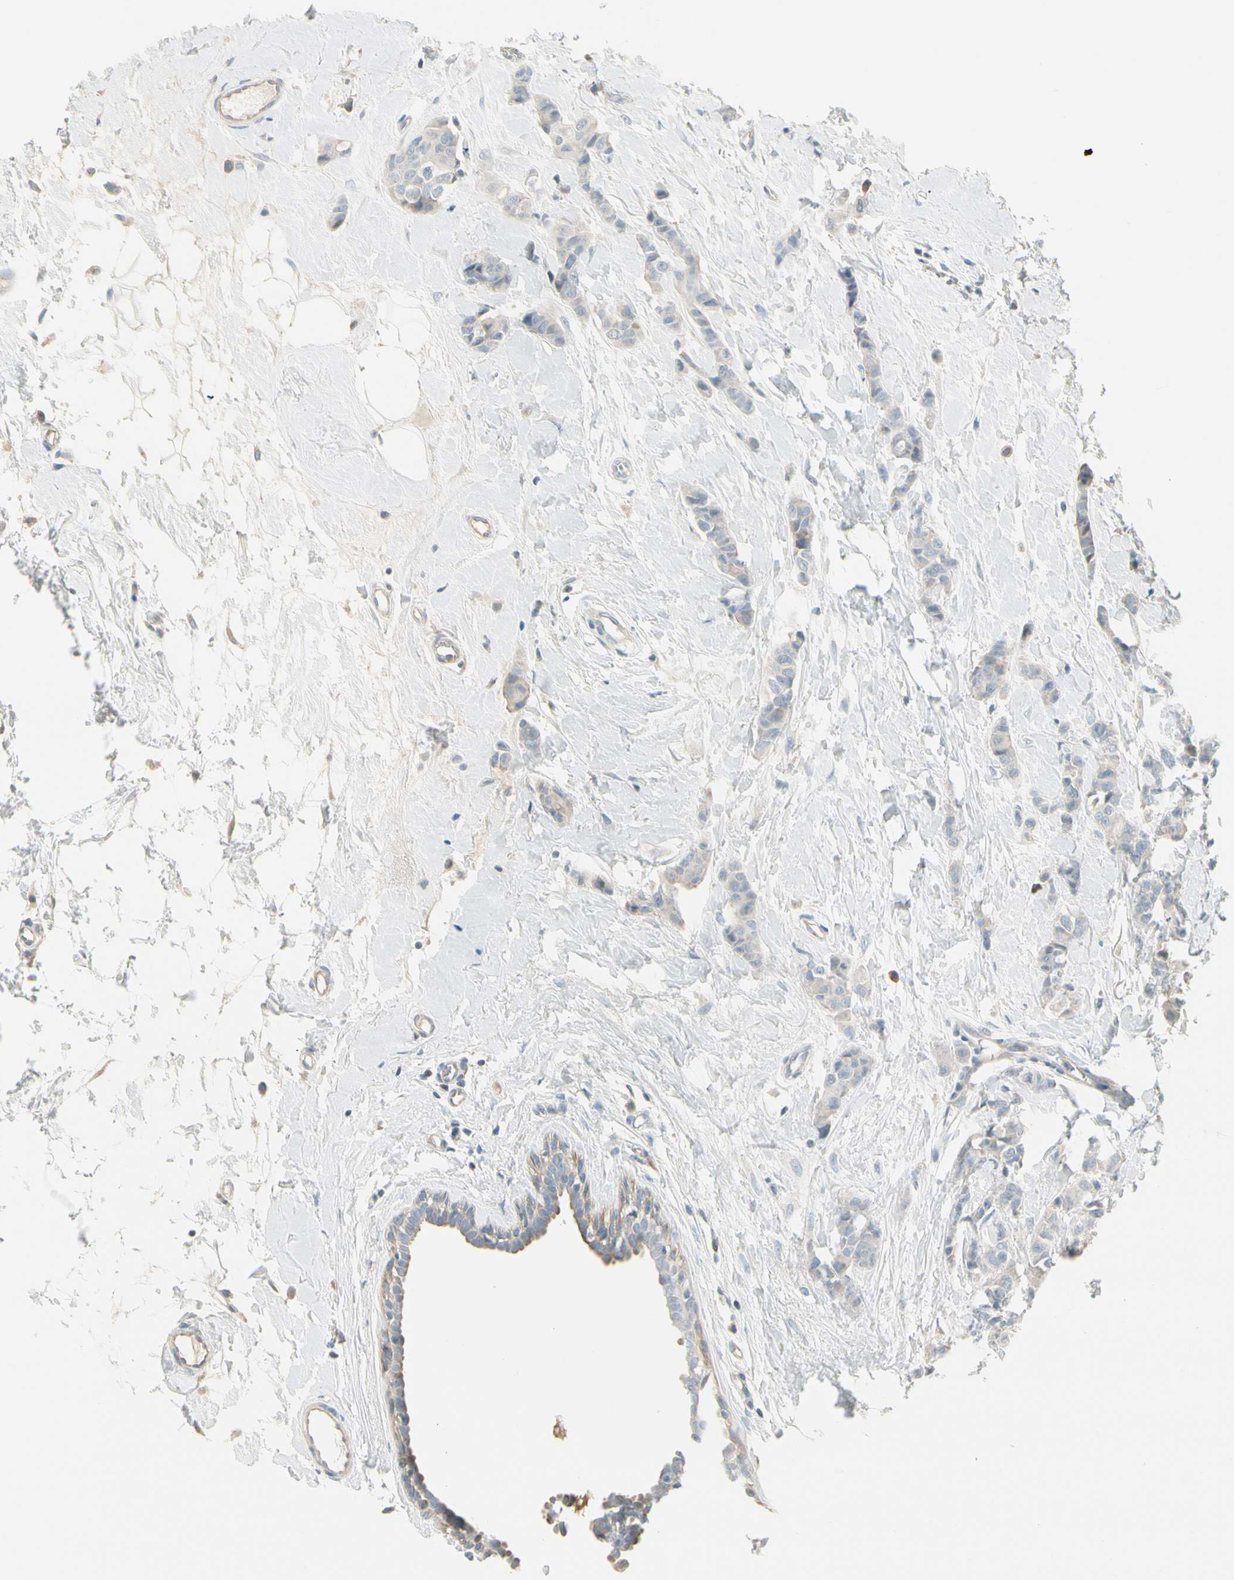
{"staining": {"intensity": "weak", "quantity": "<25%", "location": "cytoplasmic/membranous"}, "tissue": "breast cancer", "cell_type": "Tumor cells", "image_type": "cancer", "snomed": [{"axis": "morphology", "description": "Normal tissue, NOS"}, {"axis": "morphology", "description": "Duct carcinoma"}, {"axis": "topography", "description": "Breast"}], "caption": "DAB immunohistochemical staining of human breast infiltrating ductal carcinoma demonstrates no significant expression in tumor cells.", "gene": "CYP2E1", "patient": {"sex": "female", "age": 40}}